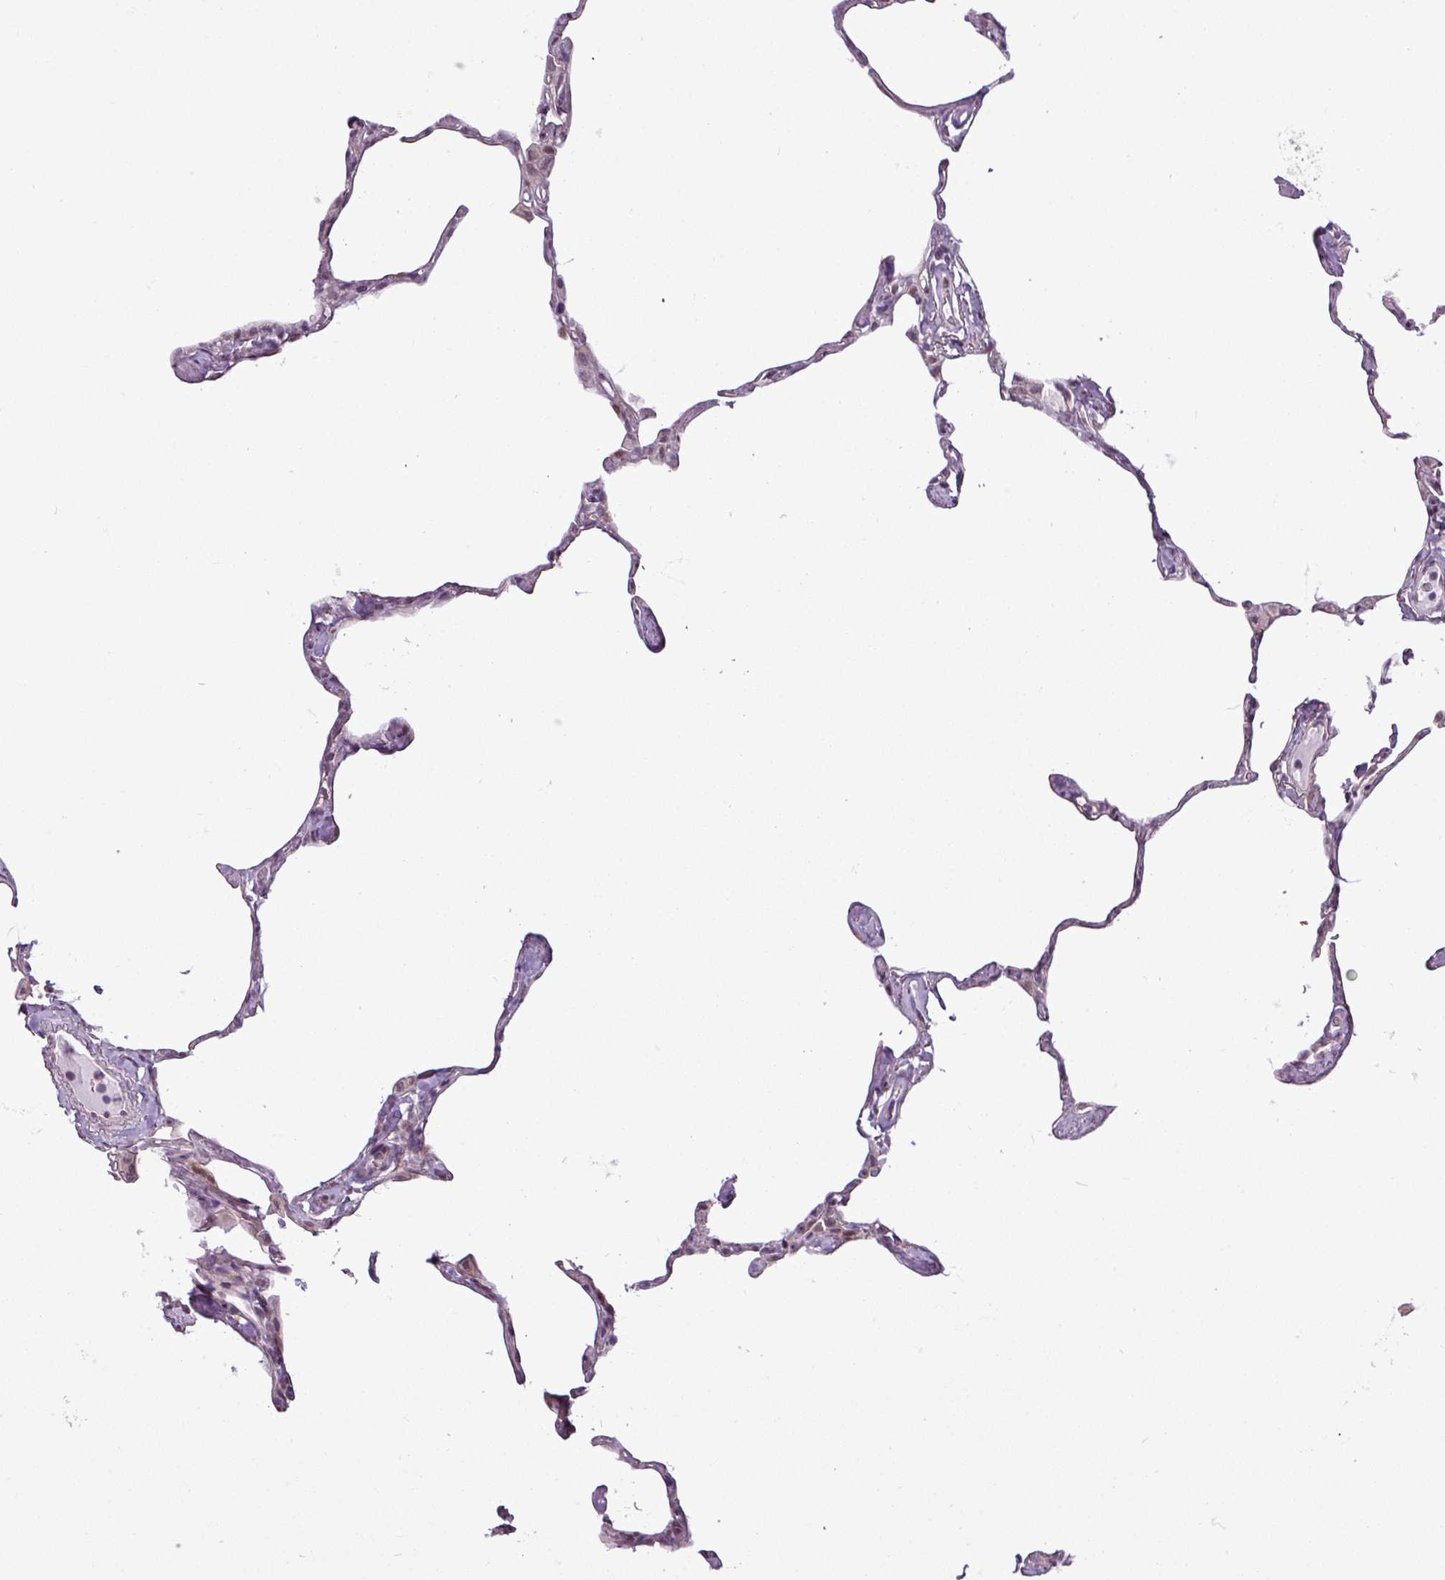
{"staining": {"intensity": "weak", "quantity": "25%-75%", "location": "nuclear"}, "tissue": "lung", "cell_type": "Alveolar cells", "image_type": "normal", "snomed": [{"axis": "morphology", "description": "Normal tissue, NOS"}, {"axis": "topography", "description": "Lung"}], "caption": "Immunohistochemical staining of benign lung exhibits 25%-75% levels of weak nuclear protein staining in approximately 25%-75% of alveolar cells.", "gene": "GPT2", "patient": {"sex": "male", "age": 65}}